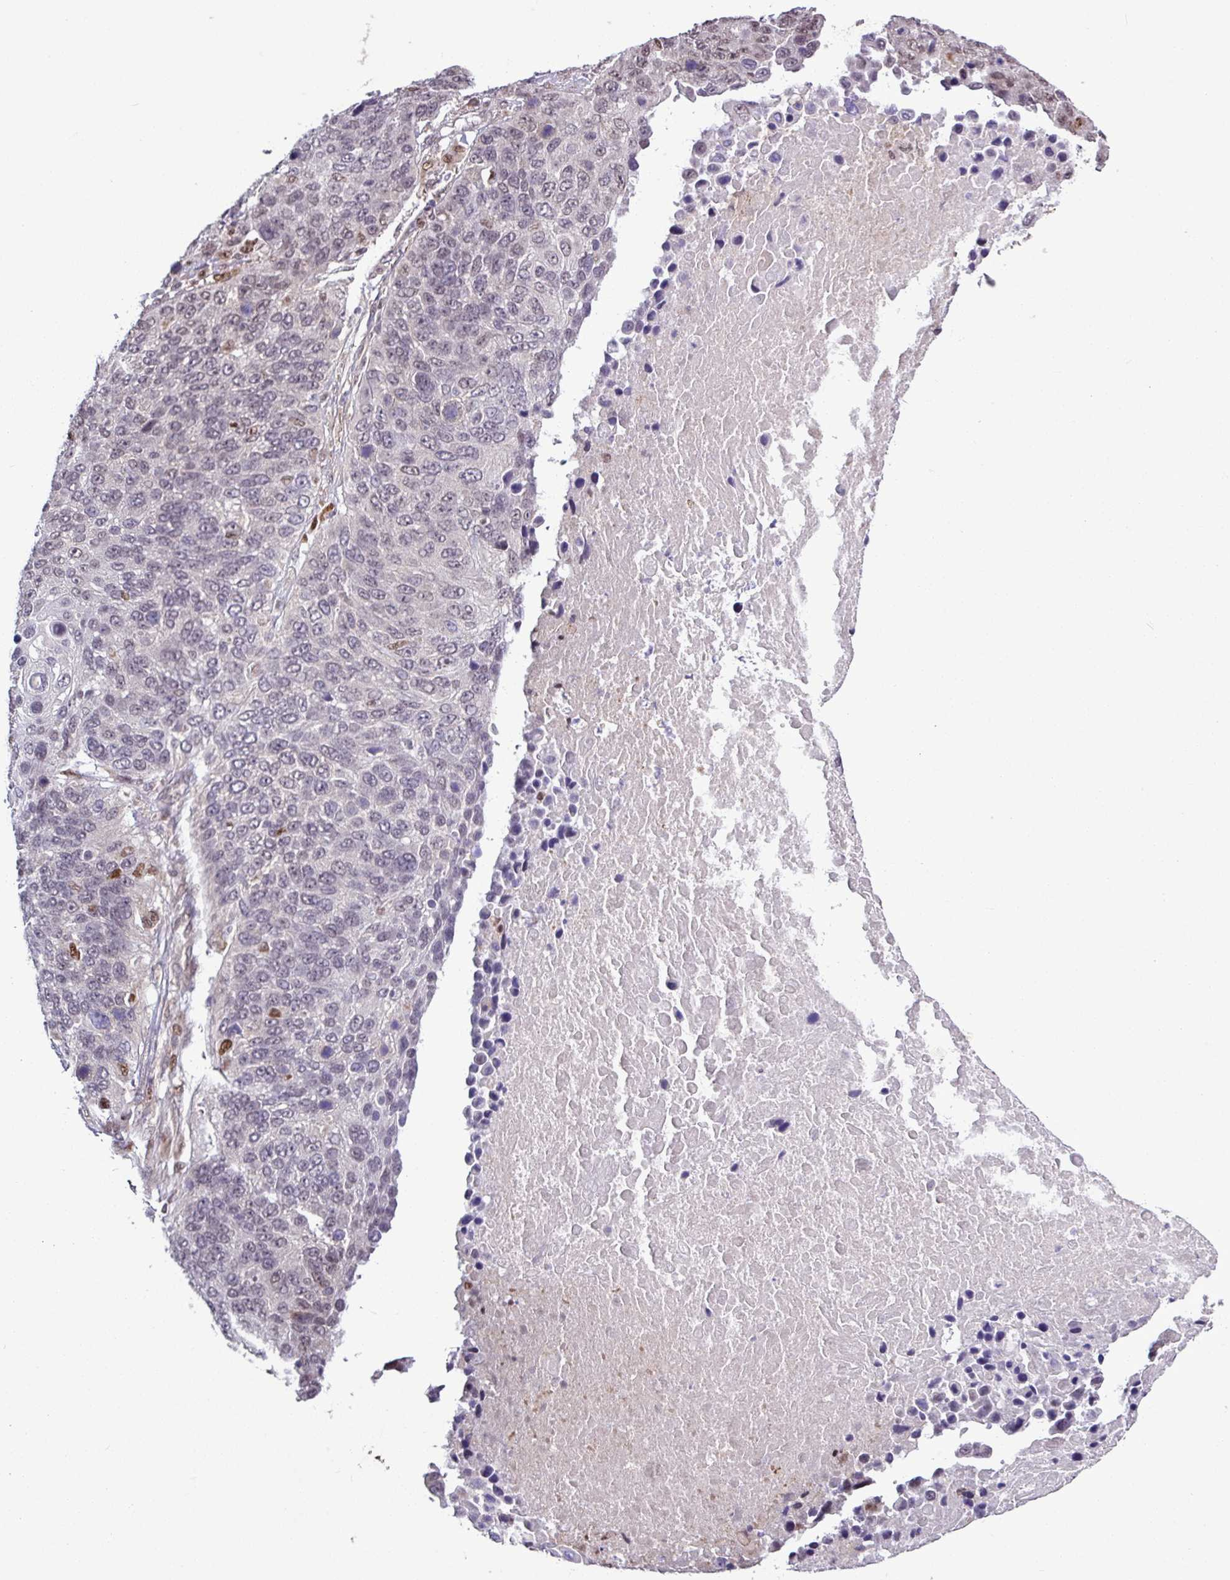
{"staining": {"intensity": "negative", "quantity": "none", "location": "none"}, "tissue": "lung cancer", "cell_type": "Tumor cells", "image_type": "cancer", "snomed": [{"axis": "morphology", "description": "Normal tissue, NOS"}, {"axis": "morphology", "description": "Squamous cell carcinoma, NOS"}, {"axis": "topography", "description": "Lymph node"}, {"axis": "topography", "description": "Lung"}], "caption": "High power microscopy image of an IHC micrograph of lung cancer (squamous cell carcinoma), revealing no significant expression in tumor cells.", "gene": "SKIC2", "patient": {"sex": "male", "age": 66}}